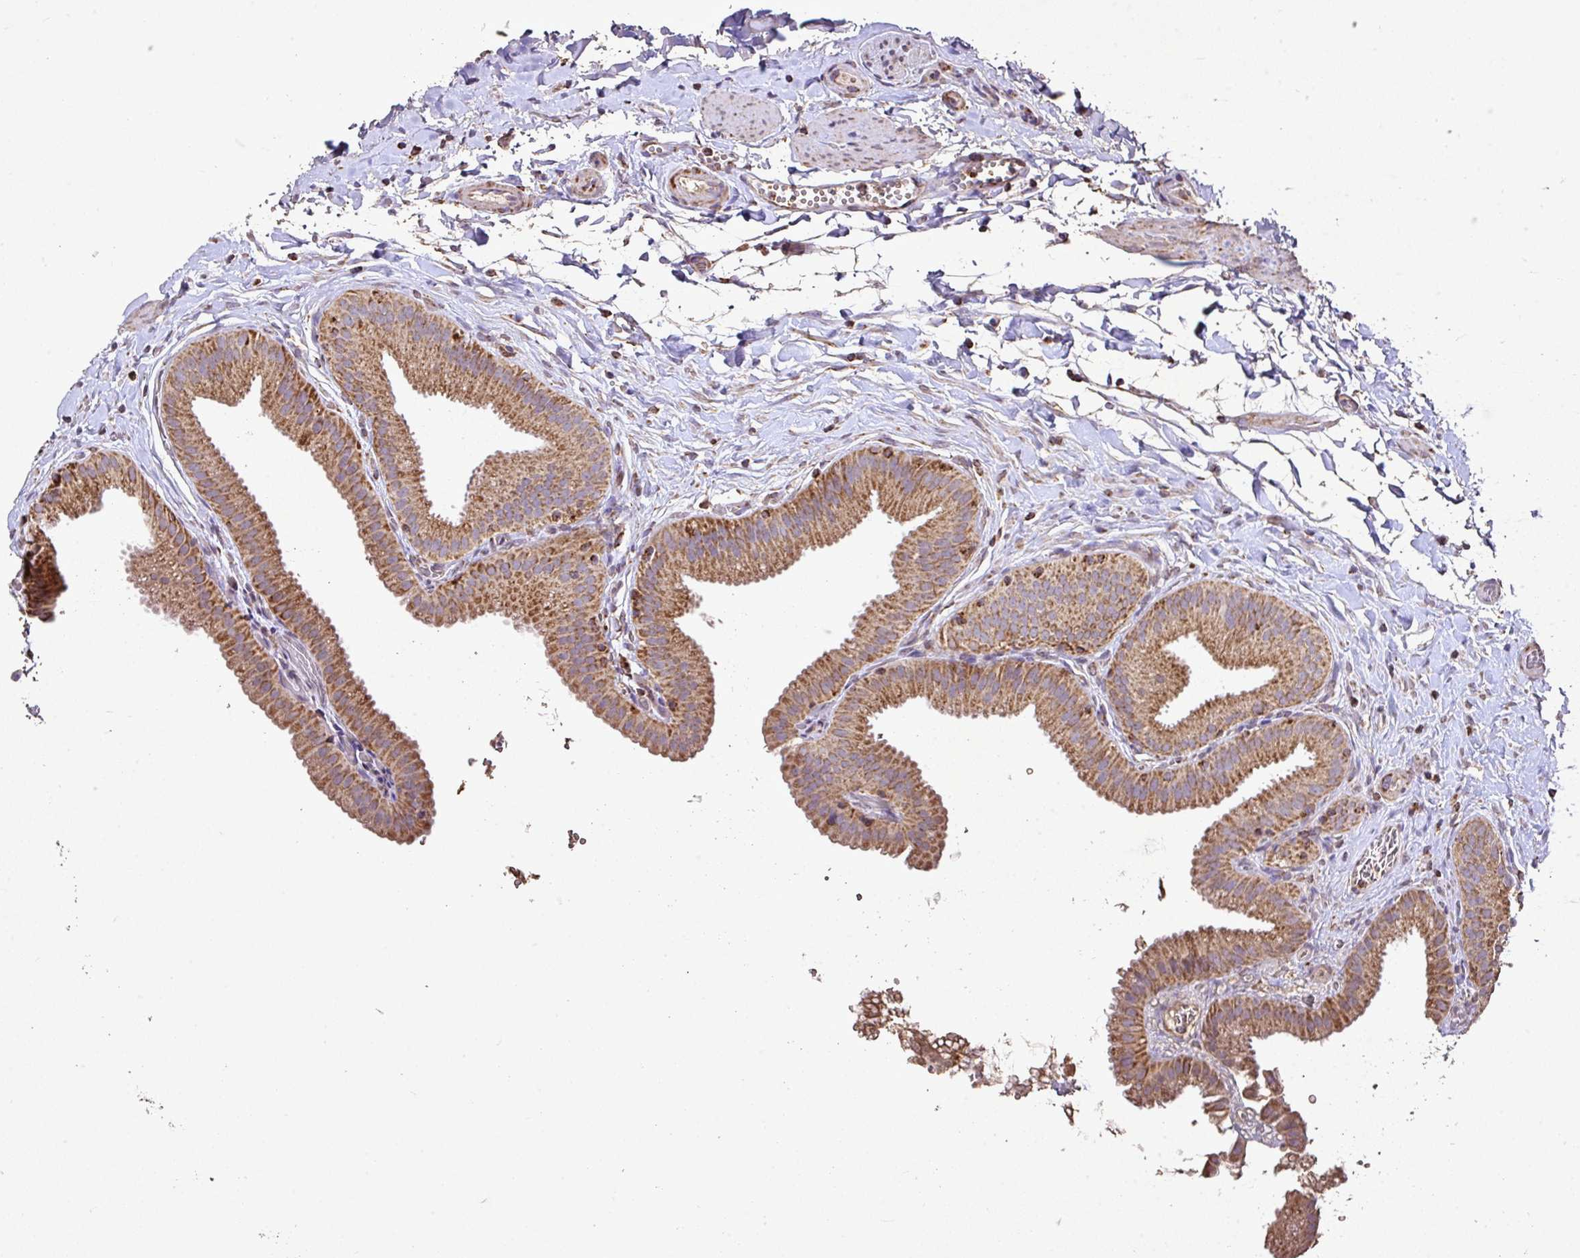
{"staining": {"intensity": "moderate", "quantity": ">75%", "location": "cytoplasmic/membranous"}, "tissue": "gallbladder", "cell_type": "Glandular cells", "image_type": "normal", "snomed": [{"axis": "morphology", "description": "Normal tissue, NOS"}, {"axis": "topography", "description": "Gallbladder"}], "caption": "Gallbladder was stained to show a protein in brown. There is medium levels of moderate cytoplasmic/membranous expression in approximately >75% of glandular cells. (Stains: DAB in brown, nuclei in blue, Microscopy: brightfield microscopy at high magnification).", "gene": "AGK", "patient": {"sex": "female", "age": 63}}